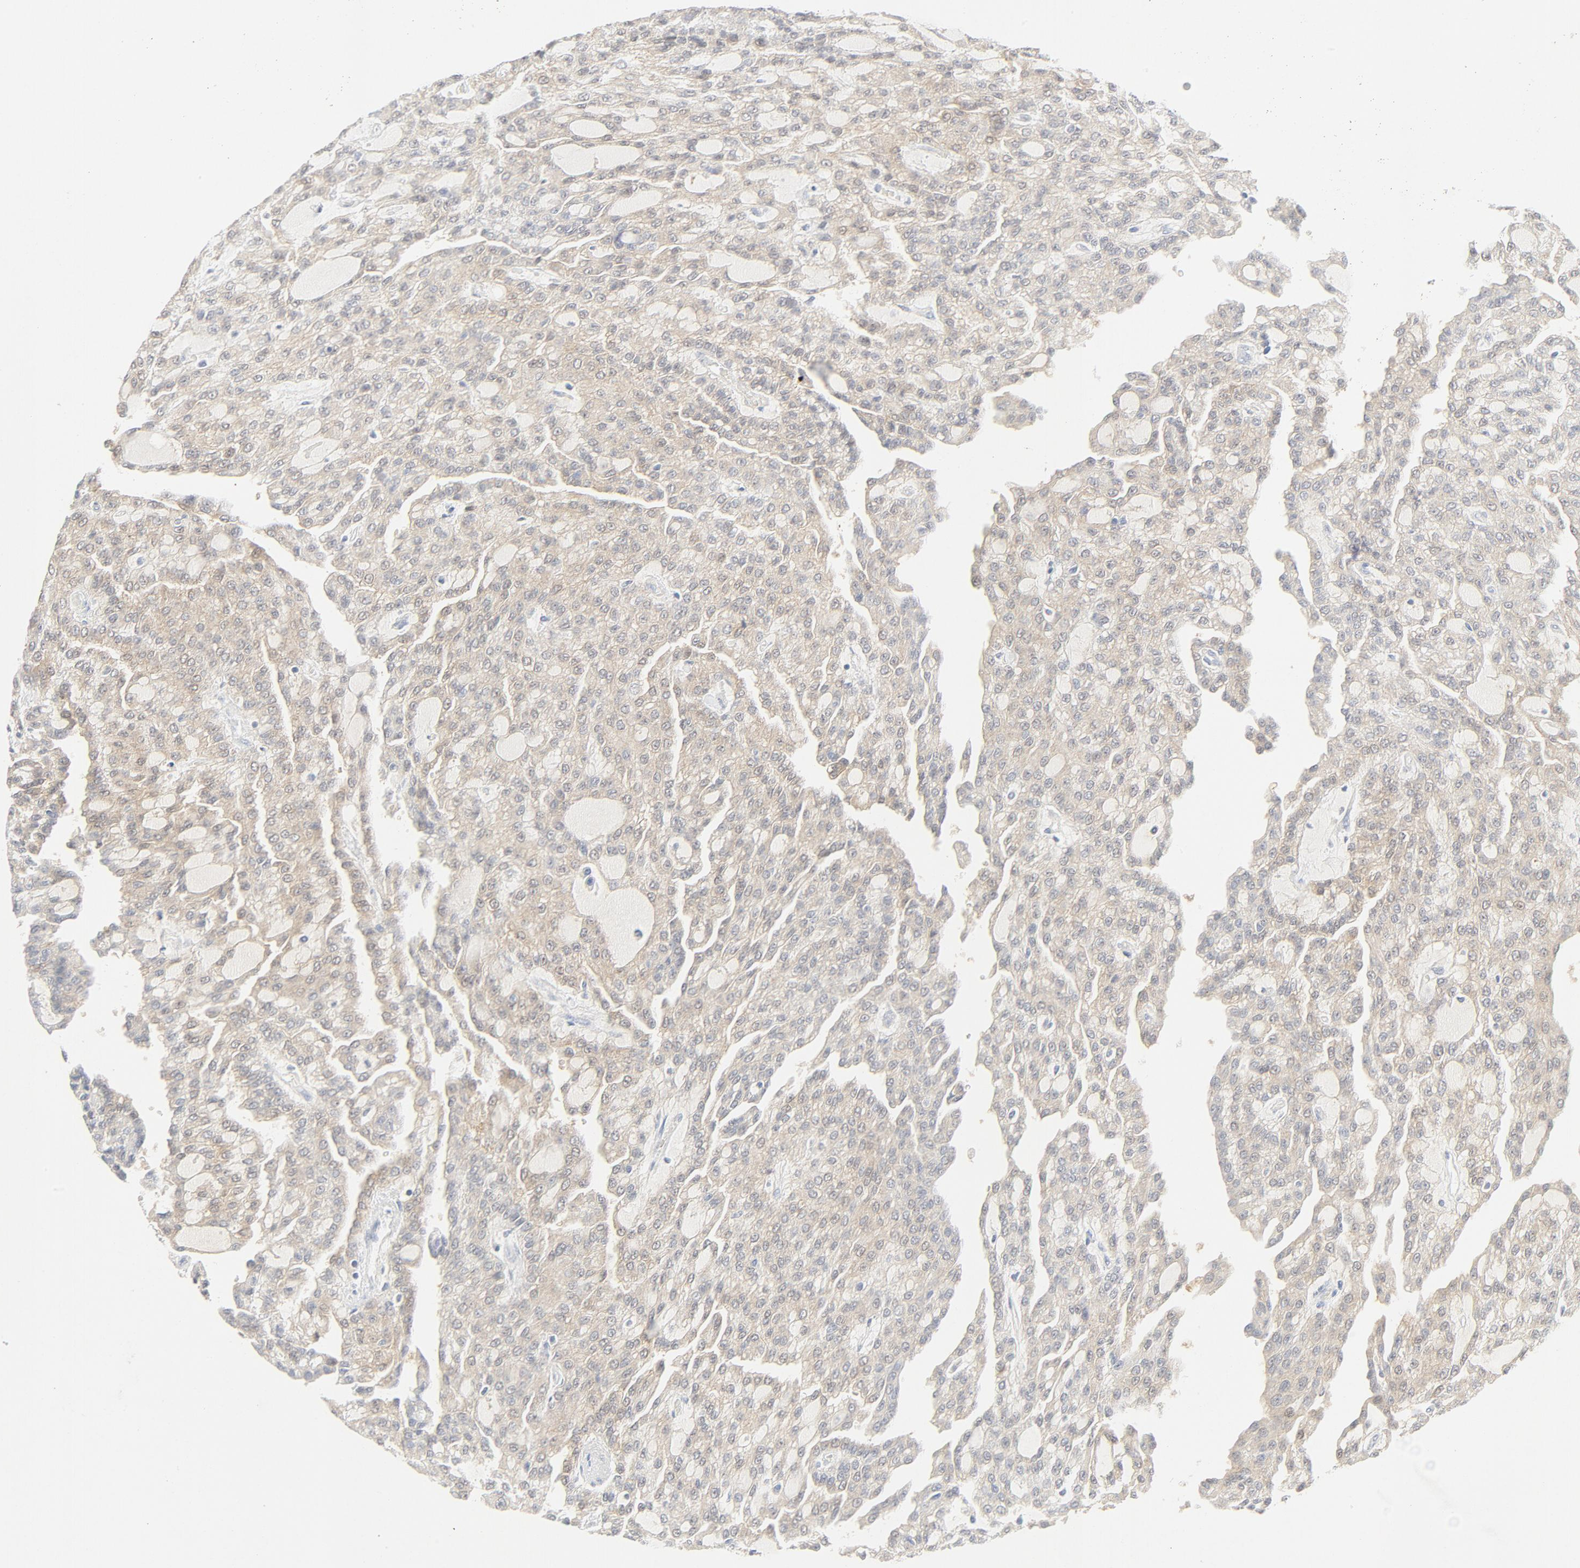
{"staining": {"intensity": "moderate", "quantity": ">75%", "location": "cytoplasmic/membranous"}, "tissue": "renal cancer", "cell_type": "Tumor cells", "image_type": "cancer", "snomed": [{"axis": "morphology", "description": "Adenocarcinoma, NOS"}, {"axis": "topography", "description": "Kidney"}], "caption": "DAB immunohistochemical staining of renal adenocarcinoma exhibits moderate cytoplasmic/membranous protein positivity in about >75% of tumor cells.", "gene": "PGM1", "patient": {"sex": "male", "age": 63}}